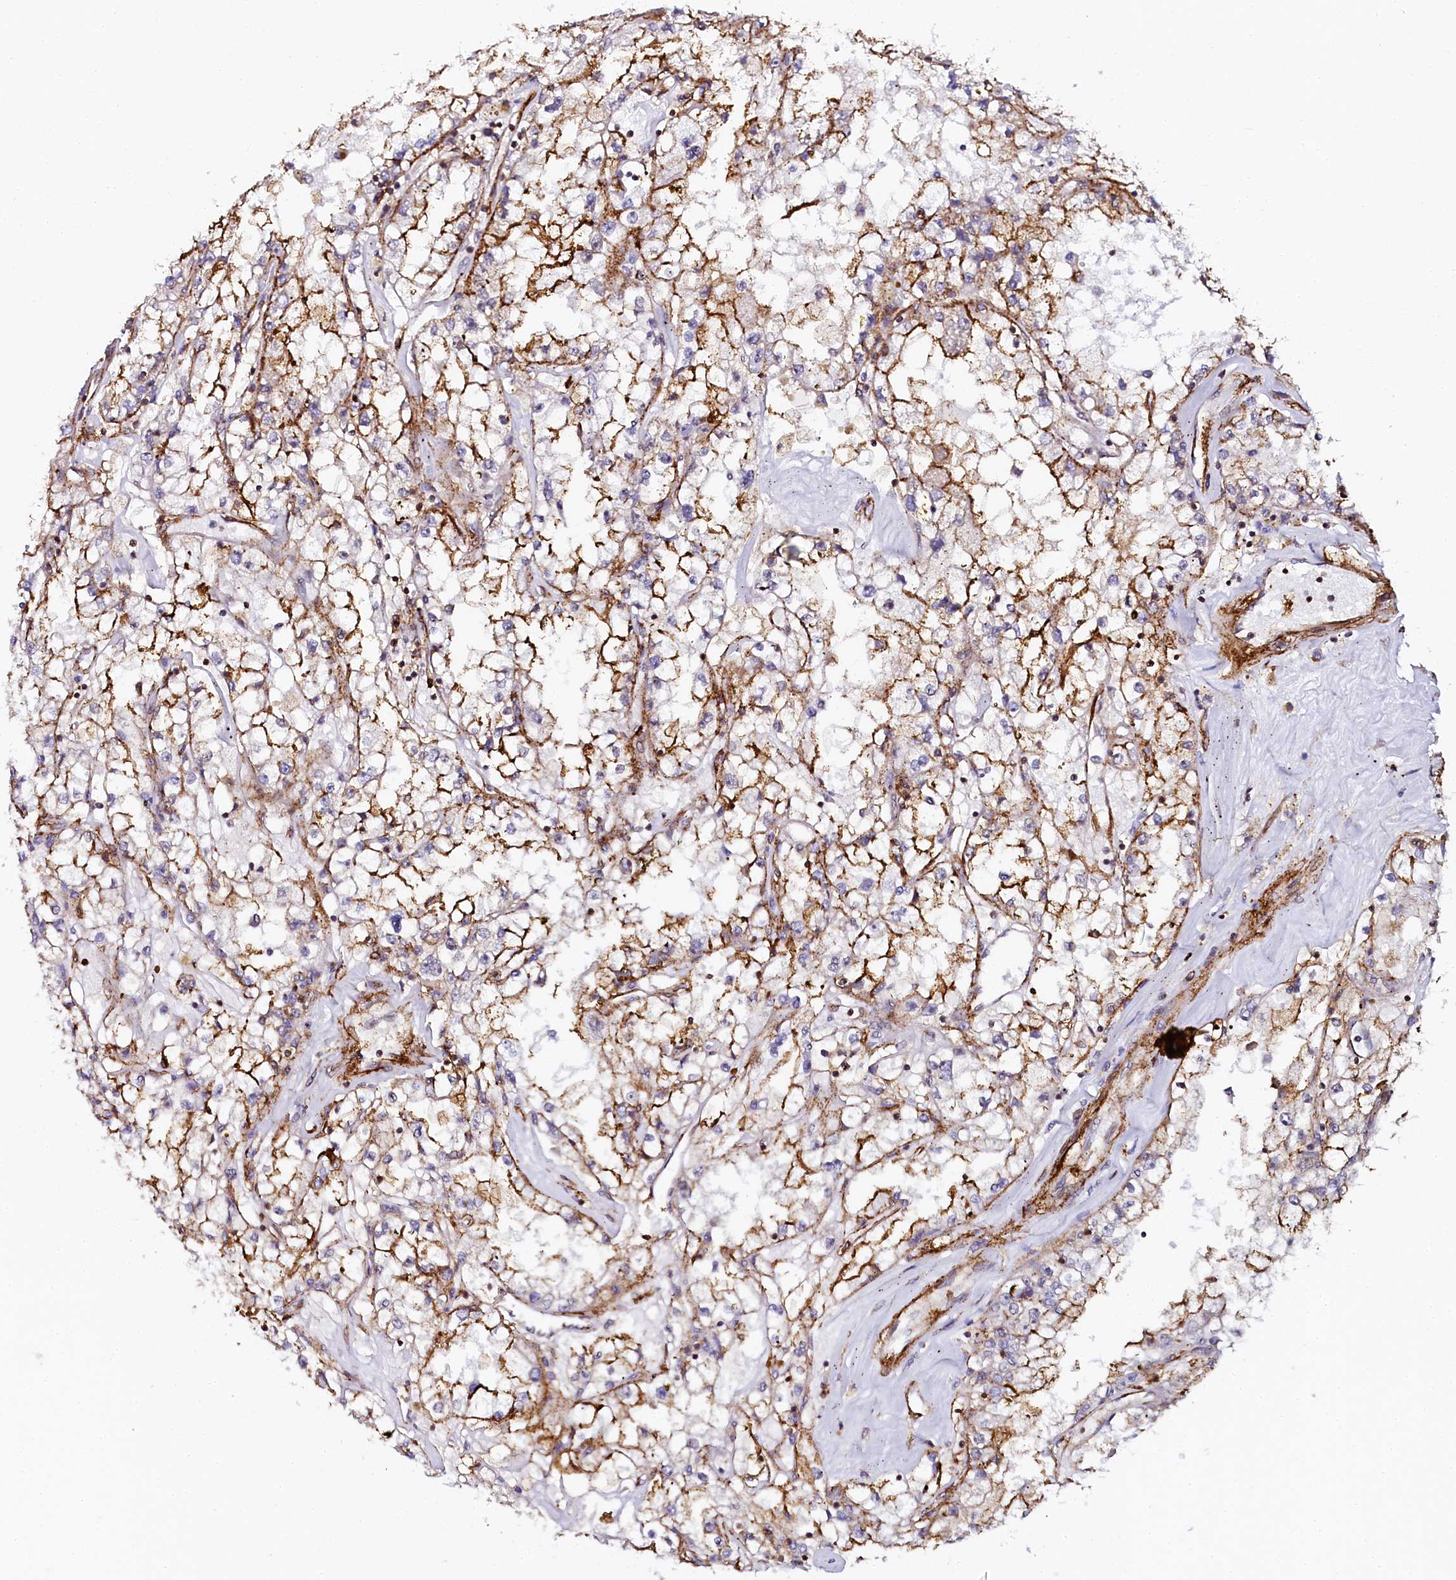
{"staining": {"intensity": "strong", "quantity": ">75%", "location": "cytoplasmic/membranous"}, "tissue": "renal cancer", "cell_type": "Tumor cells", "image_type": "cancer", "snomed": [{"axis": "morphology", "description": "Adenocarcinoma, NOS"}, {"axis": "topography", "description": "Kidney"}], "caption": "Immunohistochemical staining of human renal adenocarcinoma shows strong cytoplasmic/membranous protein staining in about >75% of tumor cells.", "gene": "AAAS", "patient": {"sex": "male", "age": 56}}